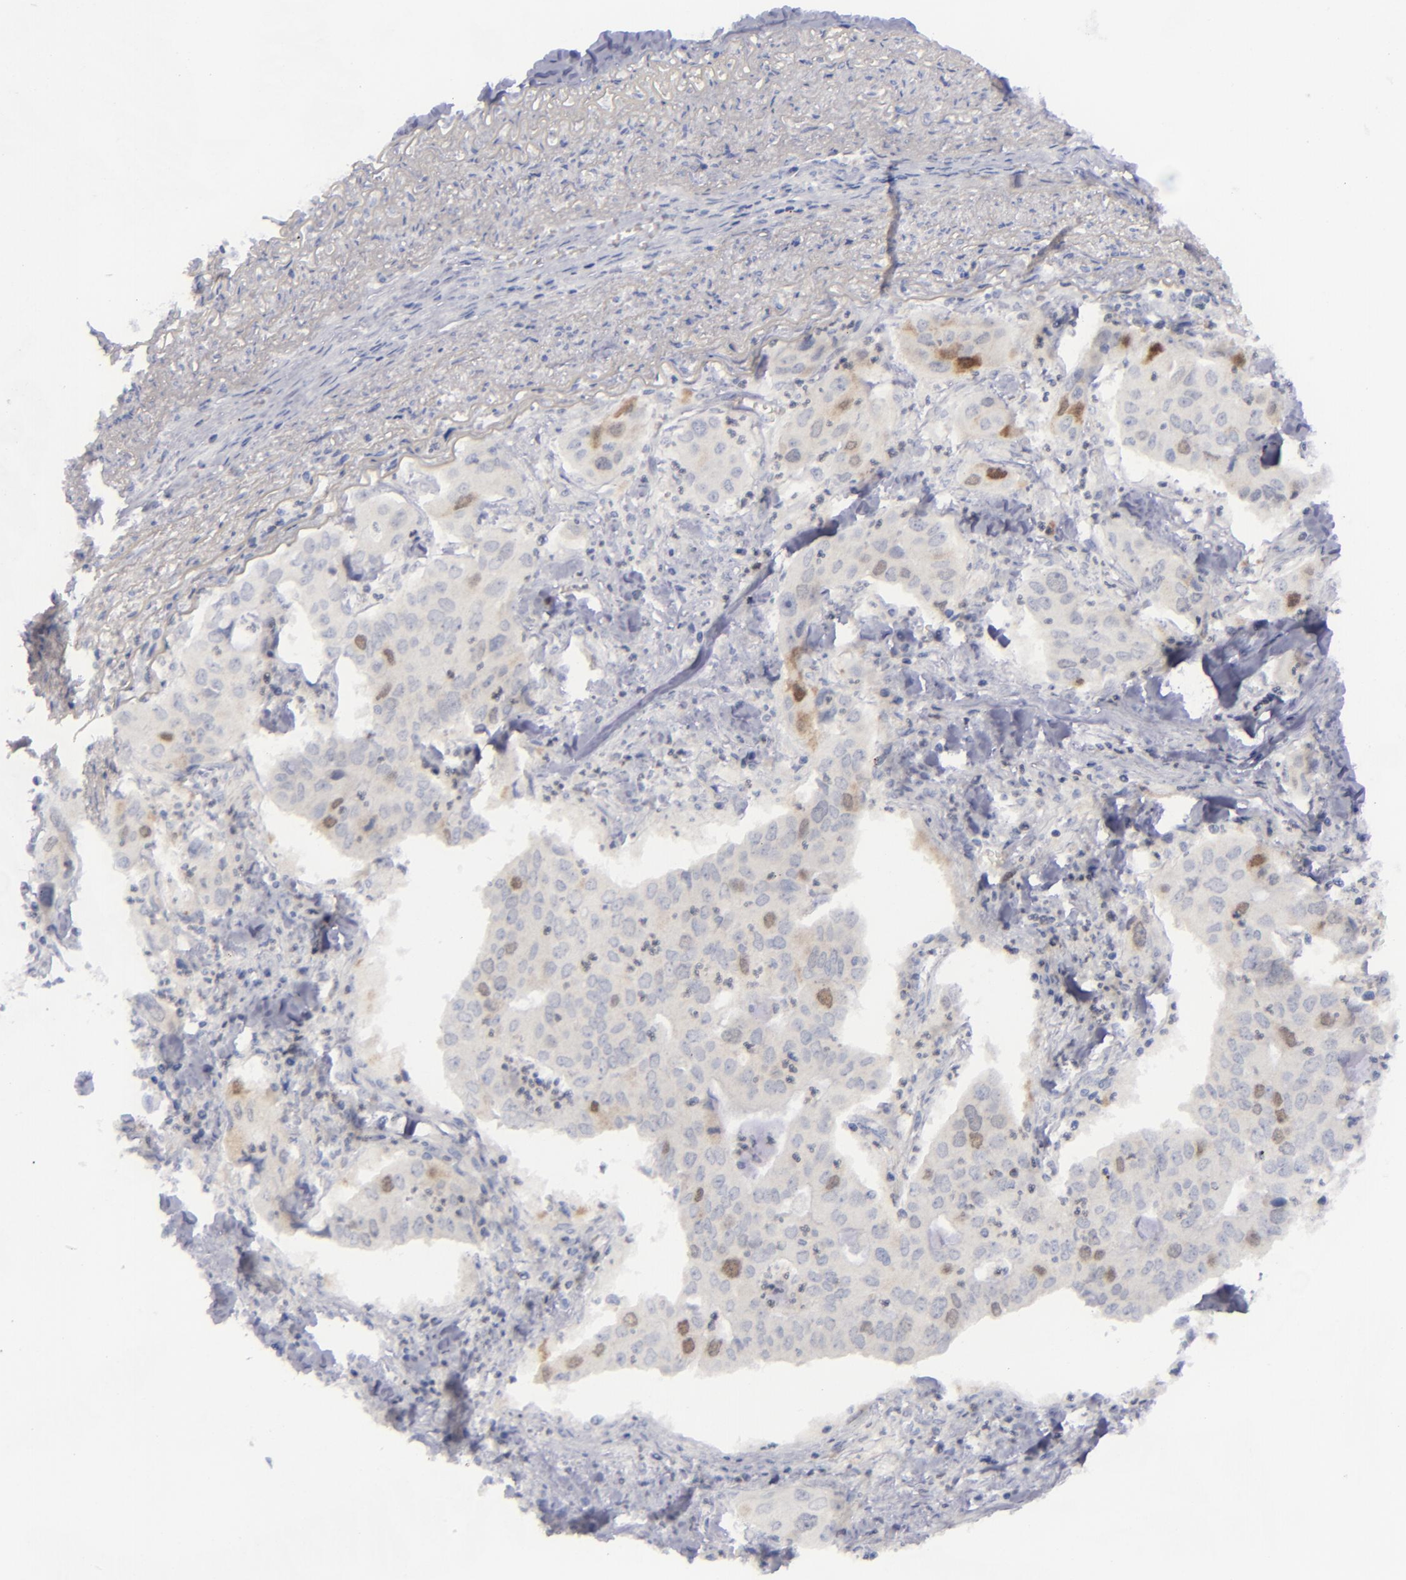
{"staining": {"intensity": "moderate", "quantity": "<25%", "location": "cytoplasmic/membranous,nuclear"}, "tissue": "lung cancer", "cell_type": "Tumor cells", "image_type": "cancer", "snomed": [{"axis": "morphology", "description": "Adenocarcinoma, NOS"}, {"axis": "topography", "description": "Lung"}], "caption": "An image of lung cancer (adenocarcinoma) stained for a protein shows moderate cytoplasmic/membranous and nuclear brown staining in tumor cells. (DAB (3,3'-diaminobenzidine) IHC with brightfield microscopy, high magnification).", "gene": "AURKA", "patient": {"sex": "male", "age": 48}}